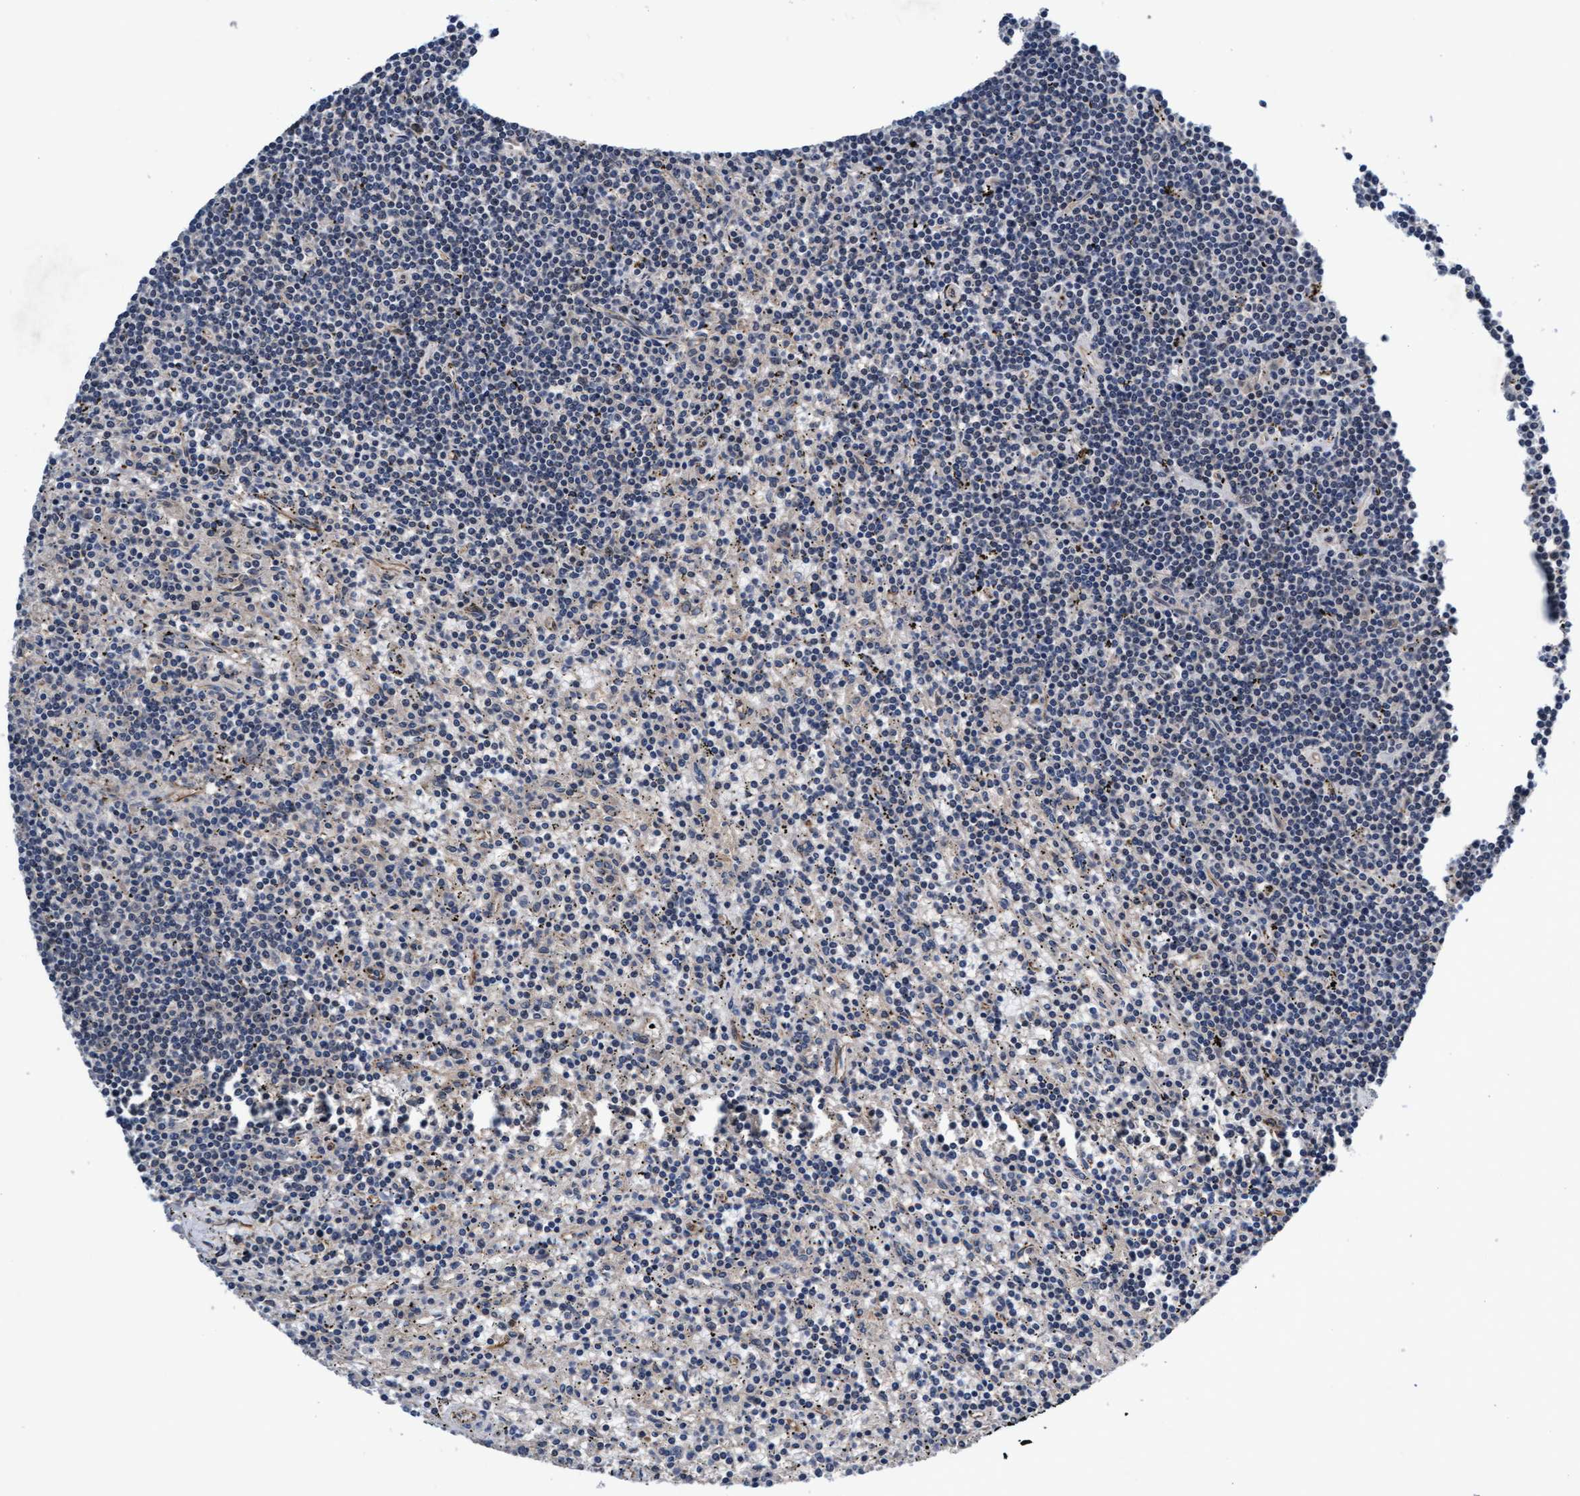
{"staining": {"intensity": "negative", "quantity": "none", "location": "none"}, "tissue": "lymphoma", "cell_type": "Tumor cells", "image_type": "cancer", "snomed": [{"axis": "morphology", "description": "Malignant lymphoma, non-Hodgkin's type, Low grade"}, {"axis": "topography", "description": "Spleen"}], "caption": "This is an immunohistochemistry histopathology image of low-grade malignant lymphoma, non-Hodgkin's type. There is no positivity in tumor cells.", "gene": "EFCAB13", "patient": {"sex": "male", "age": 76}}